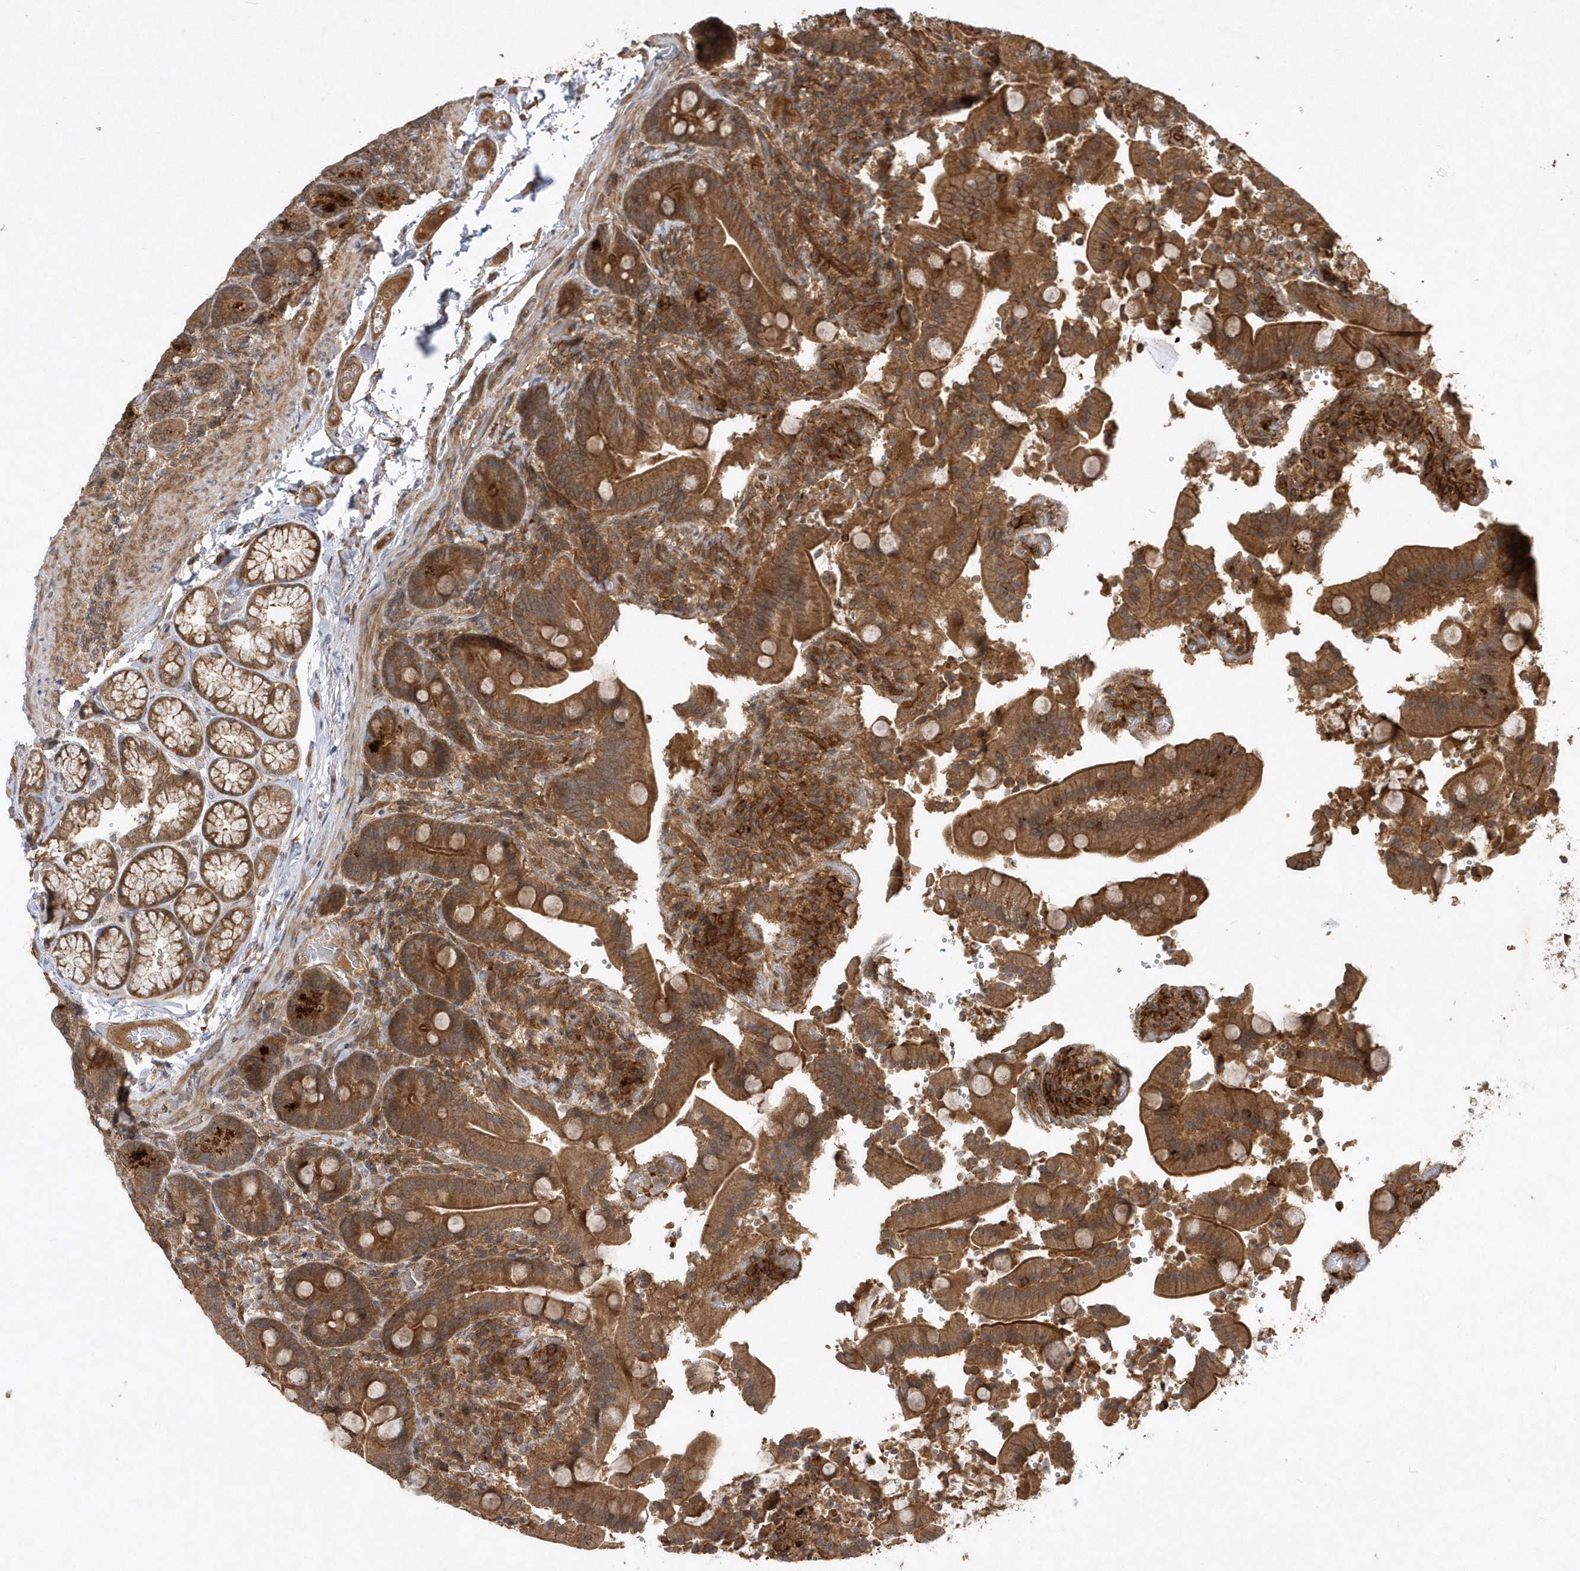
{"staining": {"intensity": "moderate", "quantity": ">75%", "location": "cytoplasmic/membranous"}, "tissue": "duodenum", "cell_type": "Glandular cells", "image_type": "normal", "snomed": [{"axis": "morphology", "description": "Normal tissue, NOS"}, {"axis": "topography", "description": "Duodenum"}], "caption": "Protein staining shows moderate cytoplasmic/membranous positivity in about >75% of glandular cells in benign duodenum. The staining was performed using DAB (3,3'-diaminobenzidine), with brown indicating positive protein expression. Nuclei are stained blue with hematoxylin.", "gene": "GFM2", "patient": {"sex": "female", "age": 62}}